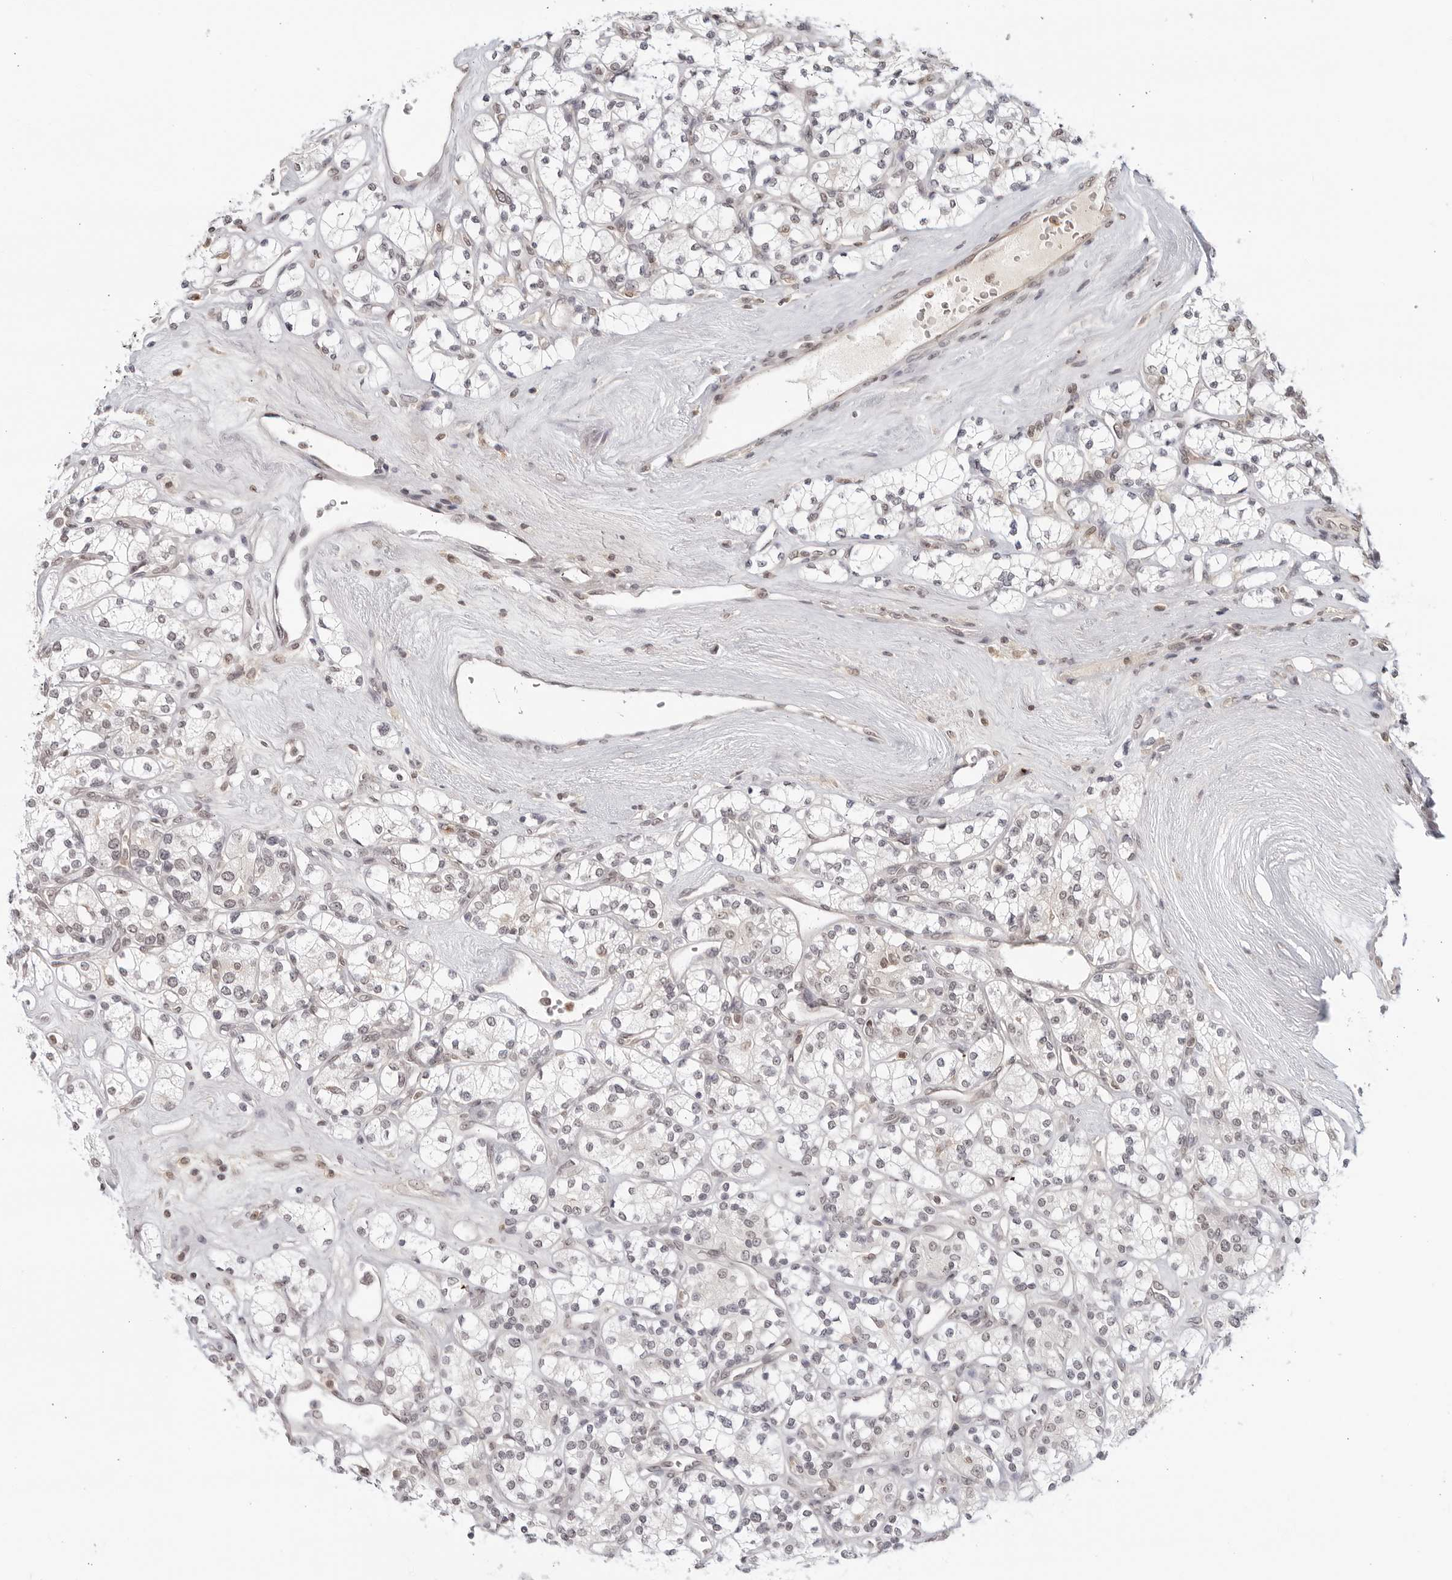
{"staining": {"intensity": "negative", "quantity": "none", "location": "none"}, "tissue": "renal cancer", "cell_type": "Tumor cells", "image_type": "cancer", "snomed": [{"axis": "morphology", "description": "Adenocarcinoma, NOS"}, {"axis": "topography", "description": "Kidney"}], "caption": "This is a micrograph of immunohistochemistry staining of adenocarcinoma (renal), which shows no positivity in tumor cells. (Immunohistochemistry (ihc), brightfield microscopy, high magnification).", "gene": "CC2D1B", "patient": {"sex": "male", "age": 77}}